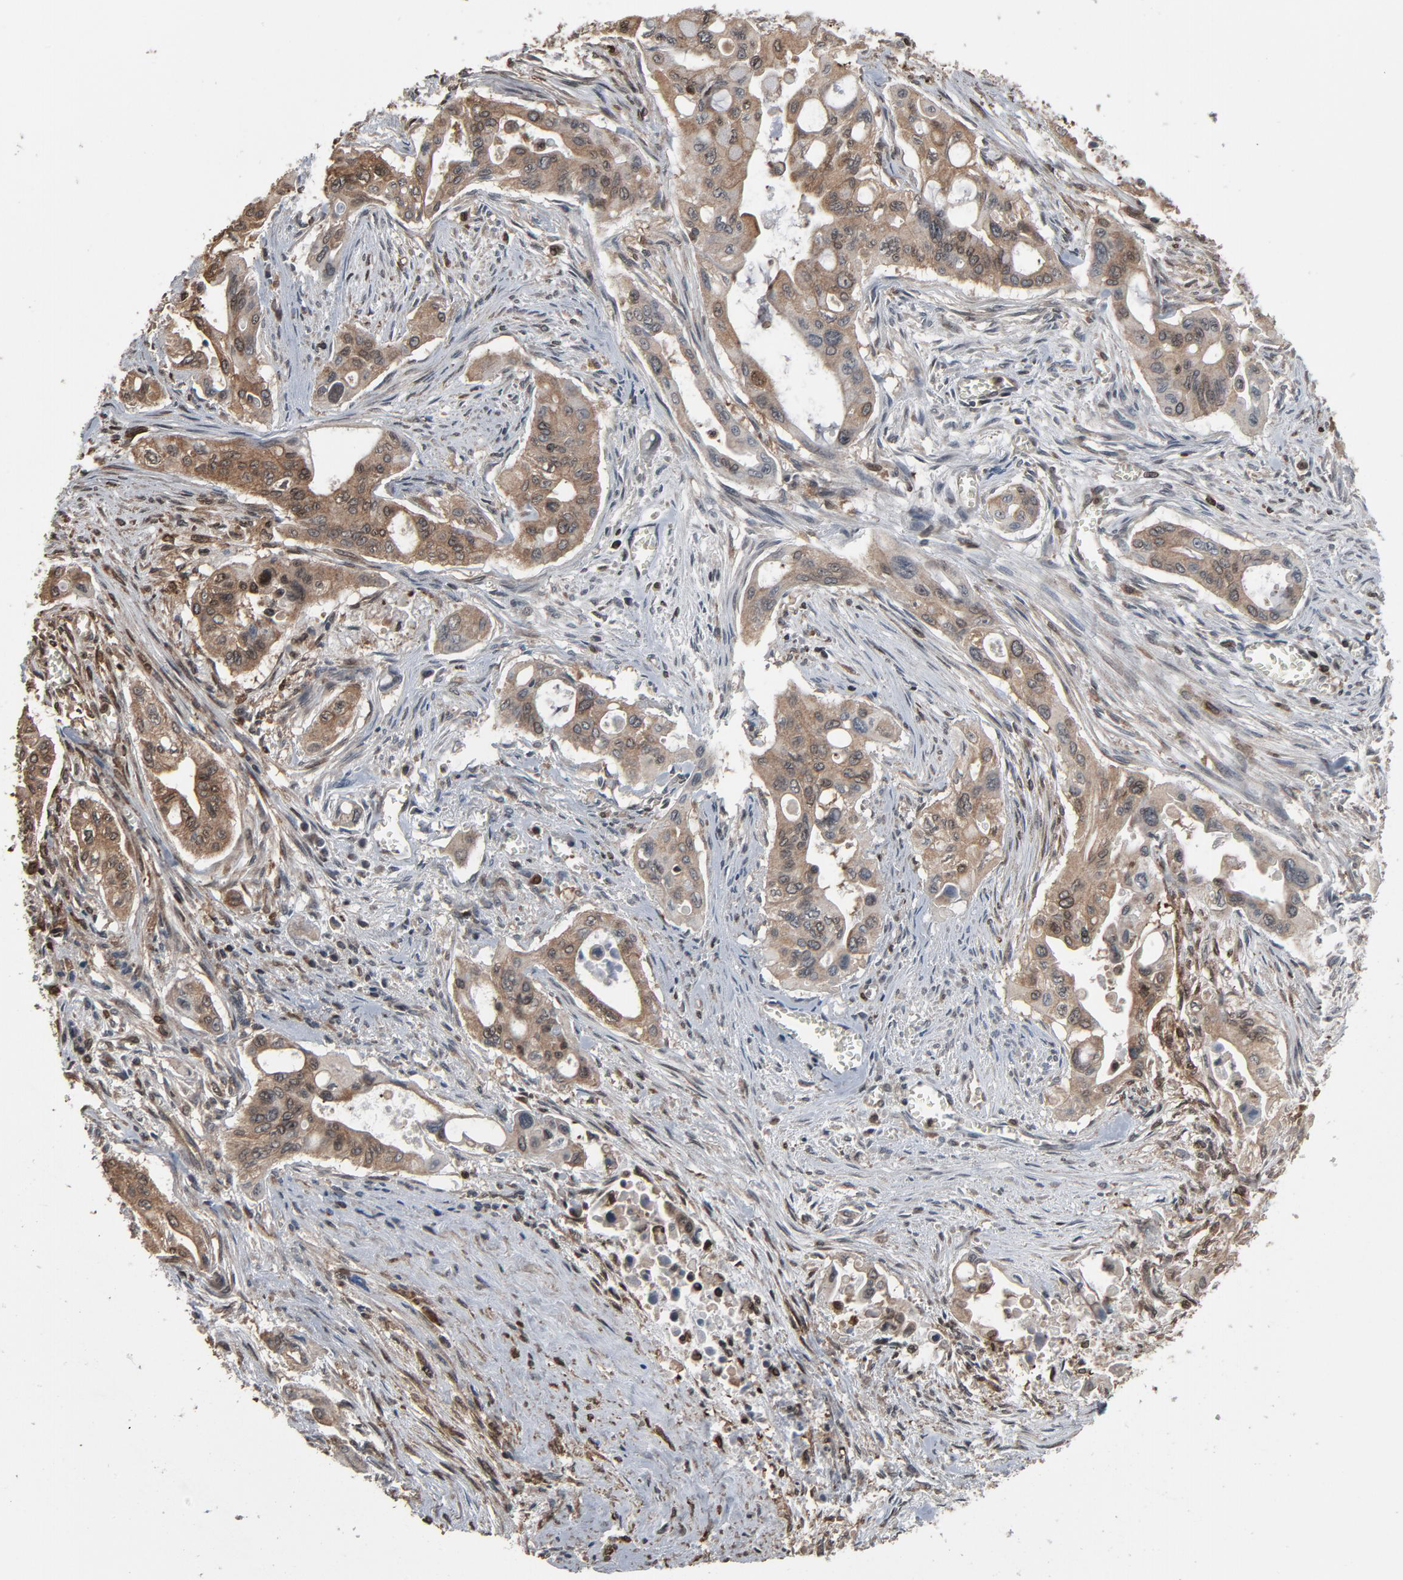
{"staining": {"intensity": "weak", "quantity": "25%-75%", "location": "cytoplasmic/membranous,nuclear"}, "tissue": "pancreatic cancer", "cell_type": "Tumor cells", "image_type": "cancer", "snomed": [{"axis": "morphology", "description": "Adenocarcinoma, NOS"}, {"axis": "topography", "description": "Pancreas"}], "caption": "A brown stain shows weak cytoplasmic/membranous and nuclear expression of a protein in pancreatic cancer tumor cells. (Brightfield microscopy of DAB IHC at high magnification).", "gene": "UBE2D1", "patient": {"sex": "male", "age": 77}}